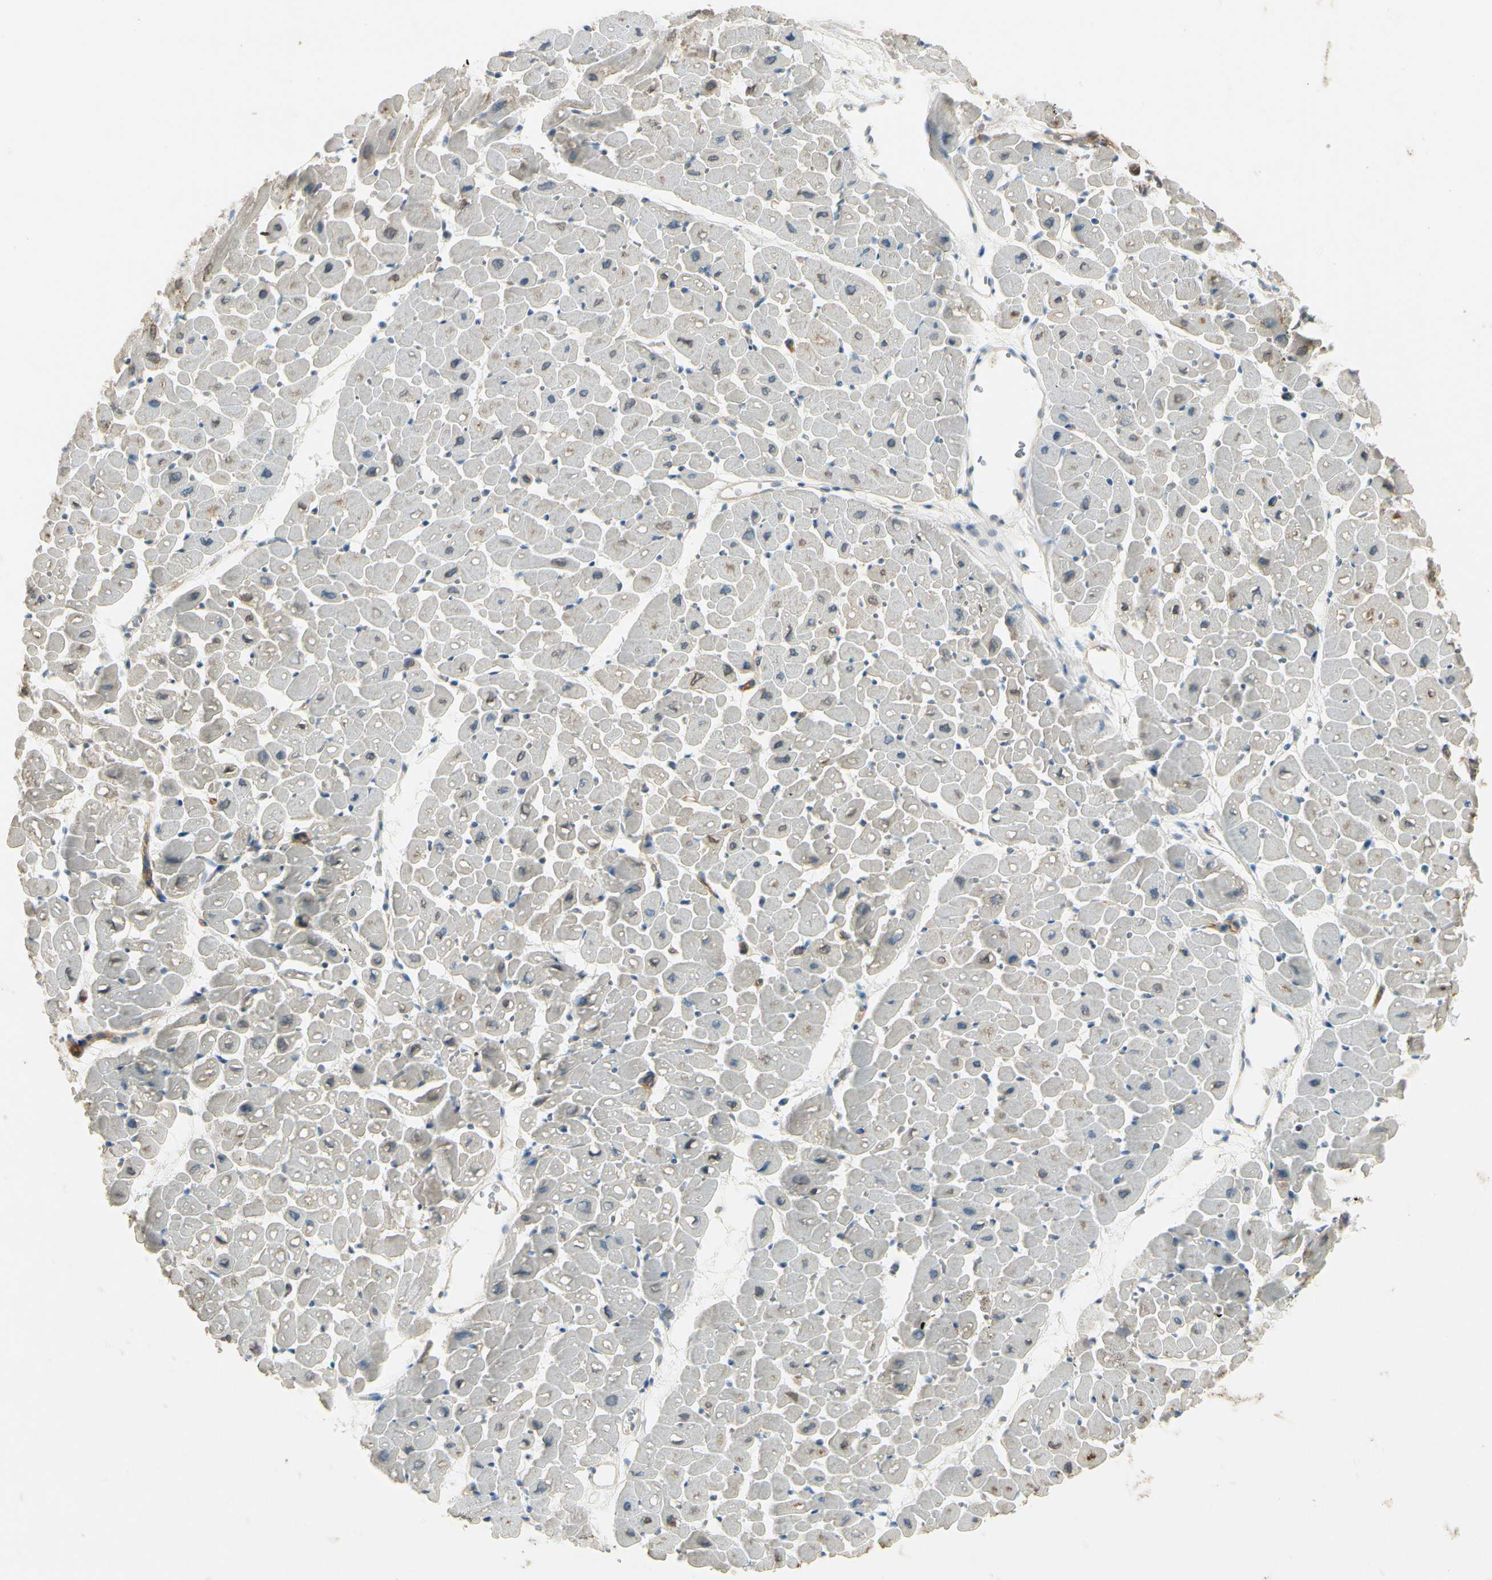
{"staining": {"intensity": "moderate", "quantity": ">75%", "location": "cytoplasmic/membranous"}, "tissue": "heart muscle", "cell_type": "Cardiomyocytes", "image_type": "normal", "snomed": [{"axis": "morphology", "description": "Normal tissue, NOS"}, {"axis": "topography", "description": "Heart"}], "caption": "The photomicrograph reveals immunohistochemical staining of normal heart muscle. There is moderate cytoplasmic/membranous positivity is seen in about >75% of cardiomyocytes. The staining was performed using DAB, with brown indicating positive protein expression. Nuclei are stained blue with hematoxylin.", "gene": "ITGA3", "patient": {"sex": "male", "age": 45}}